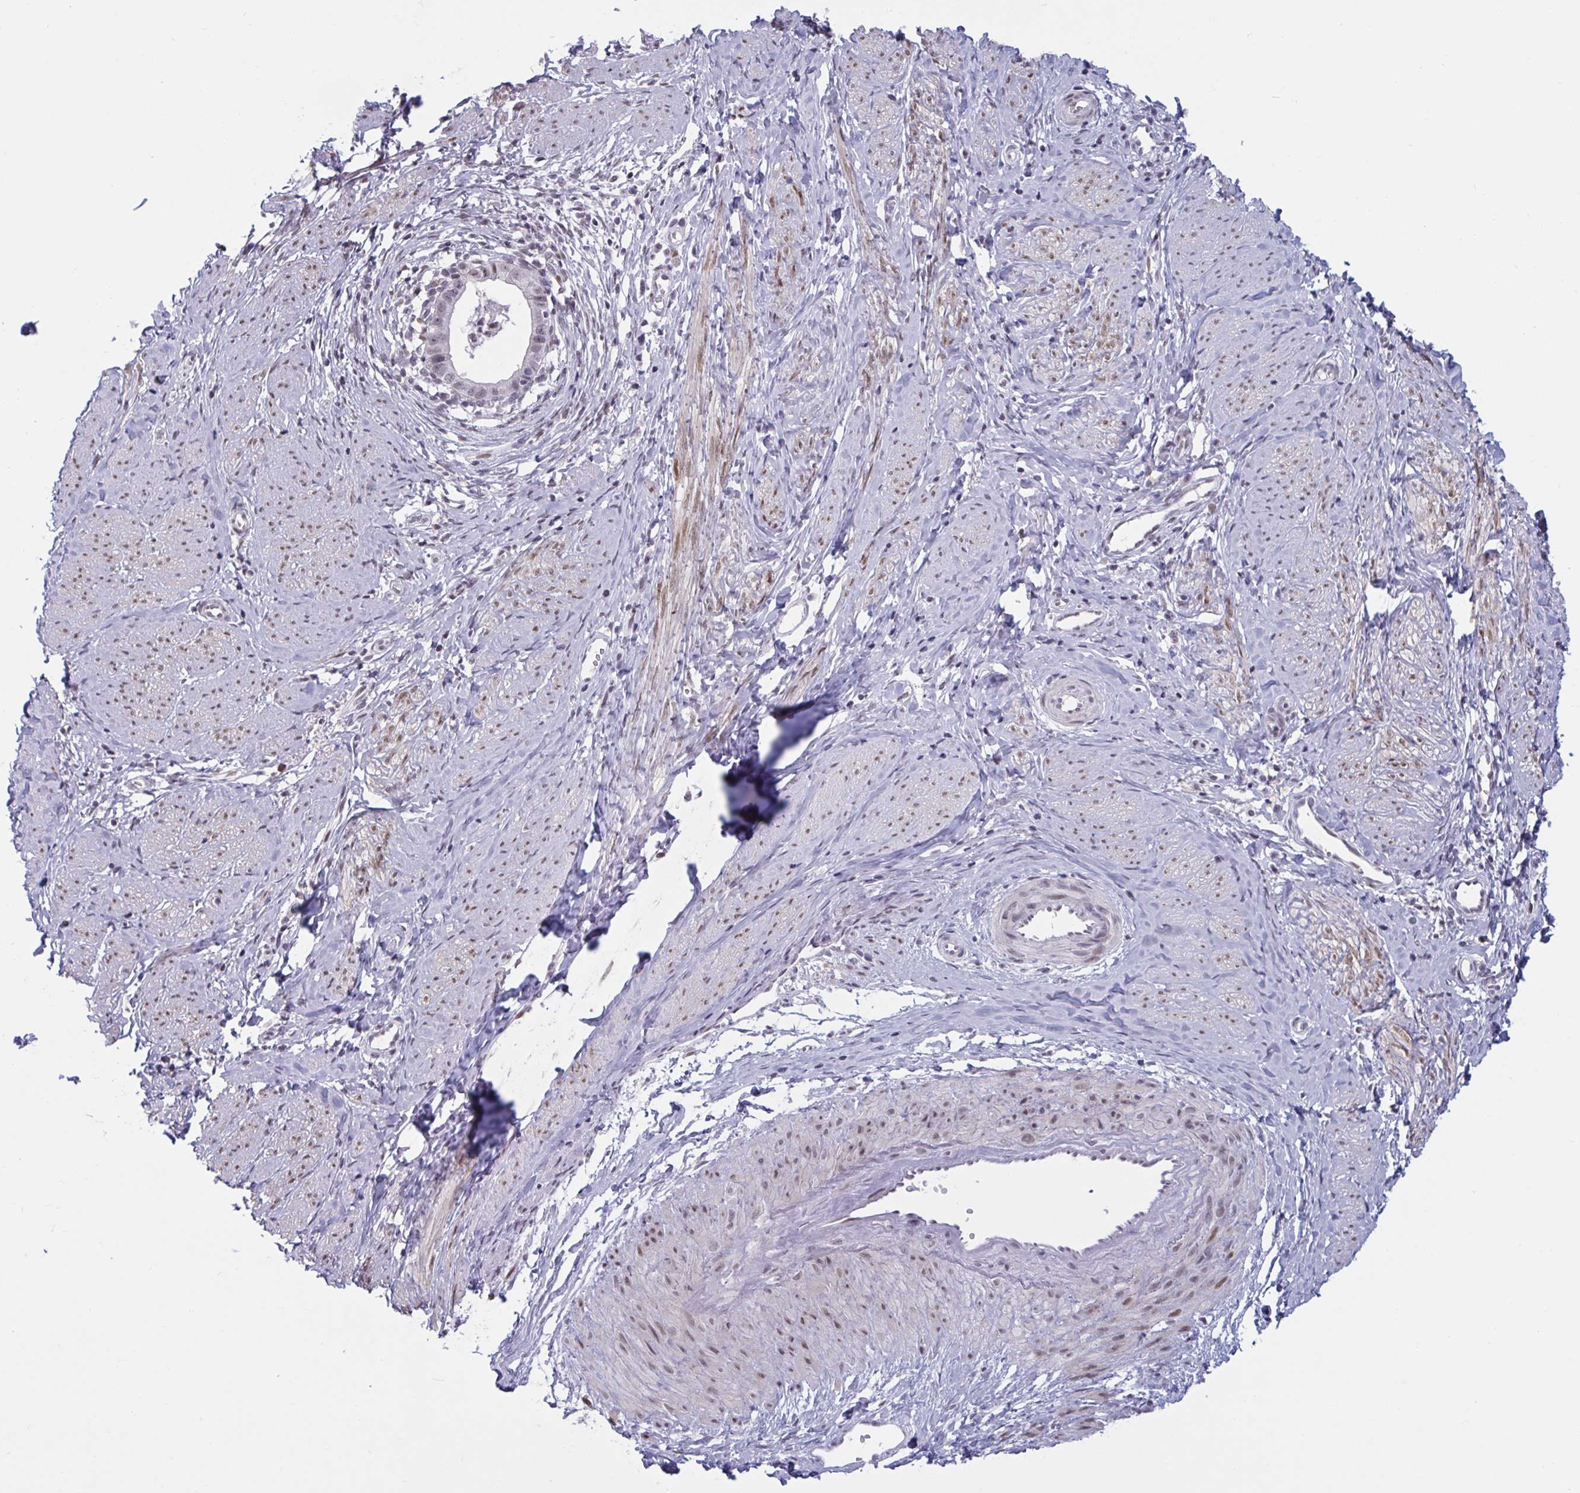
{"staining": {"intensity": "weak", "quantity": ">75%", "location": "nuclear"}, "tissue": "cervical cancer", "cell_type": "Tumor cells", "image_type": "cancer", "snomed": [{"axis": "morphology", "description": "Adenocarcinoma, NOS"}, {"axis": "topography", "description": "Cervix"}], "caption": "Human cervical cancer (adenocarcinoma) stained with a brown dye exhibits weak nuclear positive expression in approximately >75% of tumor cells.", "gene": "HSD17B6", "patient": {"sex": "female", "age": 36}}